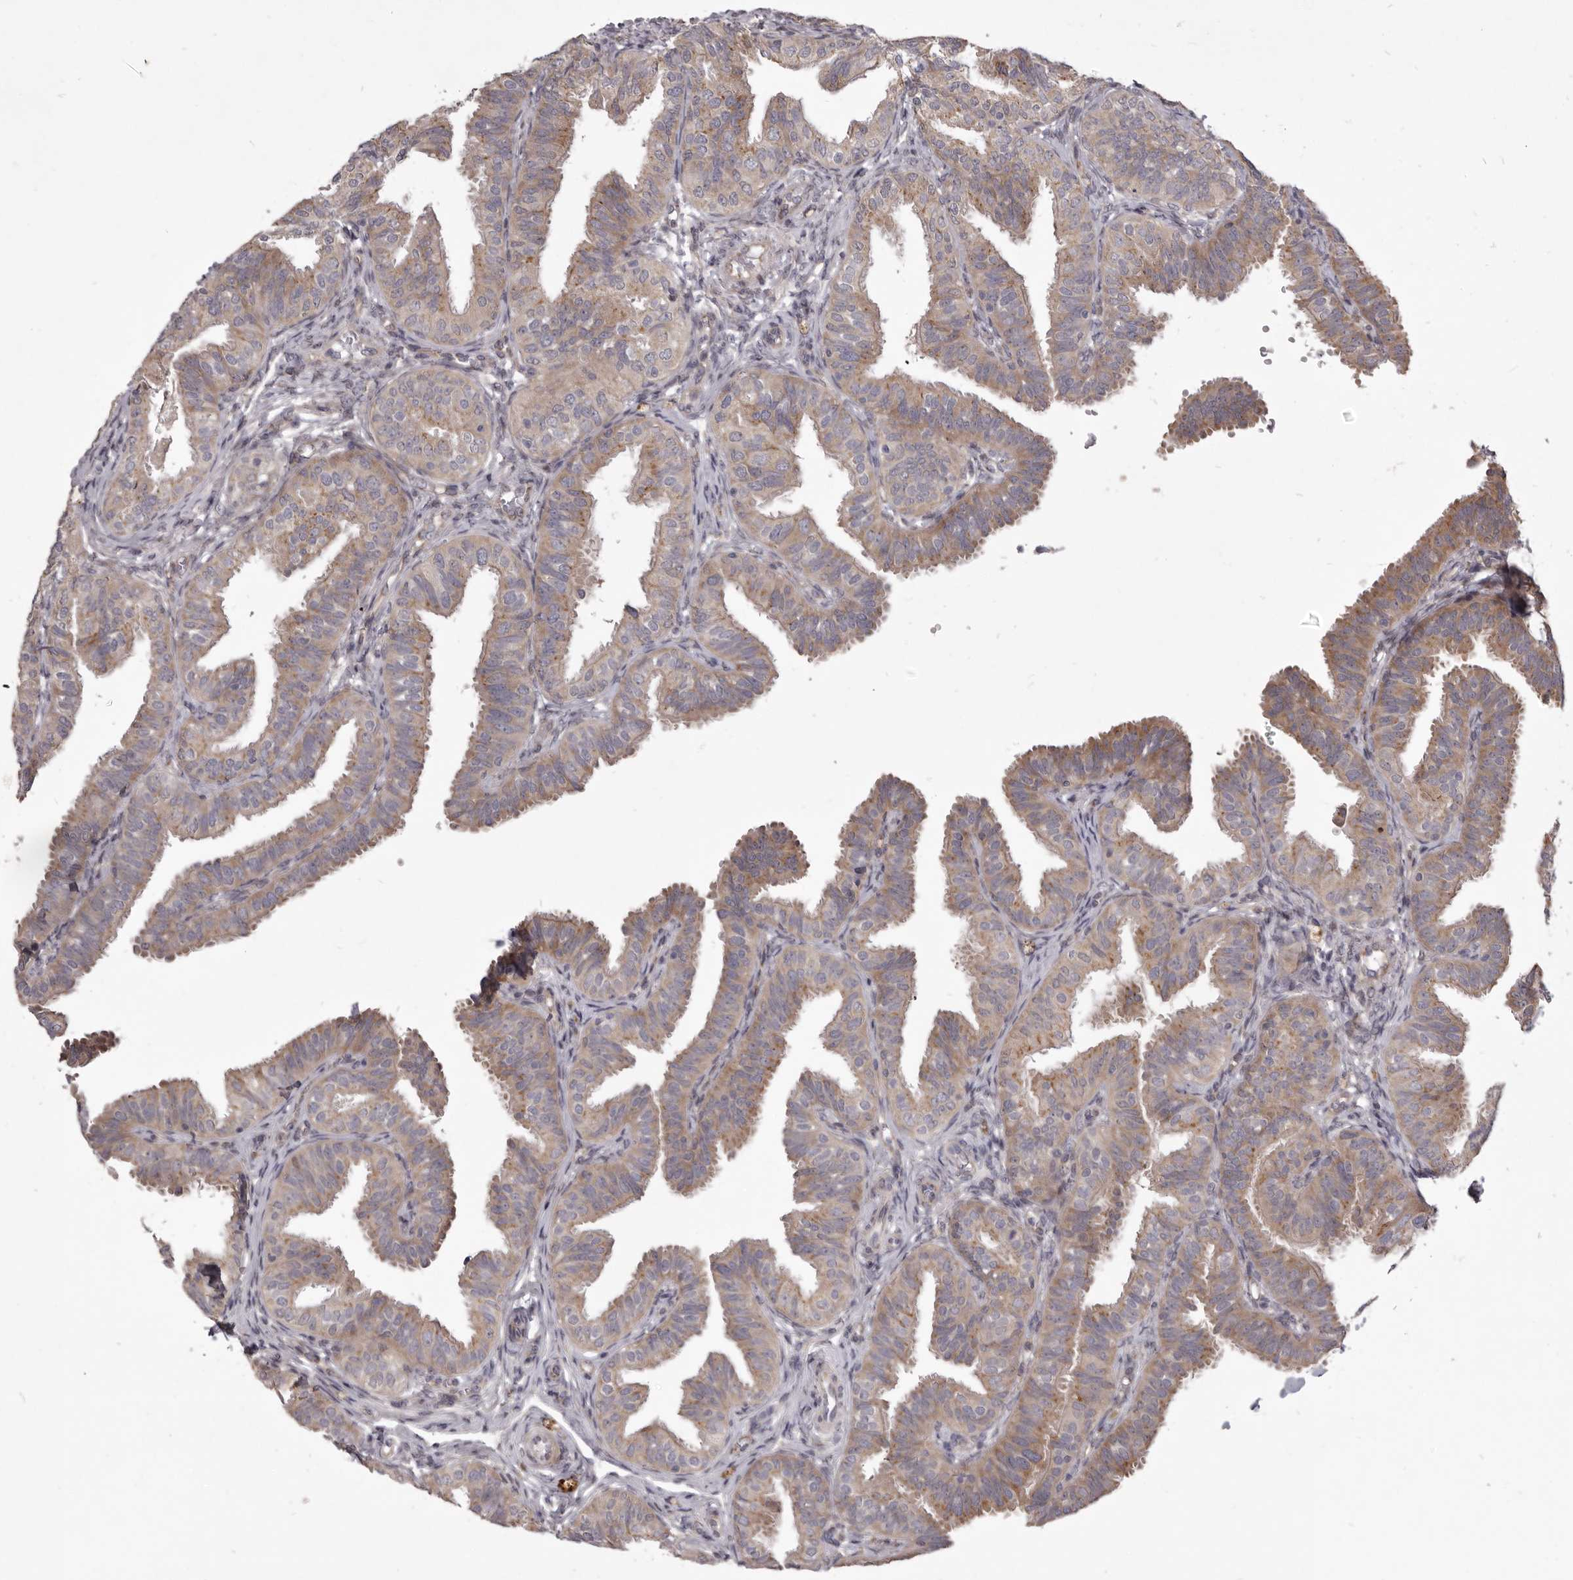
{"staining": {"intensity": "moderate", "quantity": "25%-75%", "location": "cytoplasmic/membranous"}, "tissue": "fallopian tube", "cell_type": "Glandular cells", "image_type": "normal", "snomed": [{"axis": "morphology", "description": "Normal tissue, NOS"}, {"axis": "topography", "description": "Fallopian tube"}], "caption": "Glandular cells display medium levels of moderate cytoplasmic/membranous expression in about 25%-75% of cells in unremarkable fallopian tube. (DAB IHC with brightfield microscopy, high magnification).", "gene": "TBC1D8B", "patient": {"sex": "female", "age": 35}}